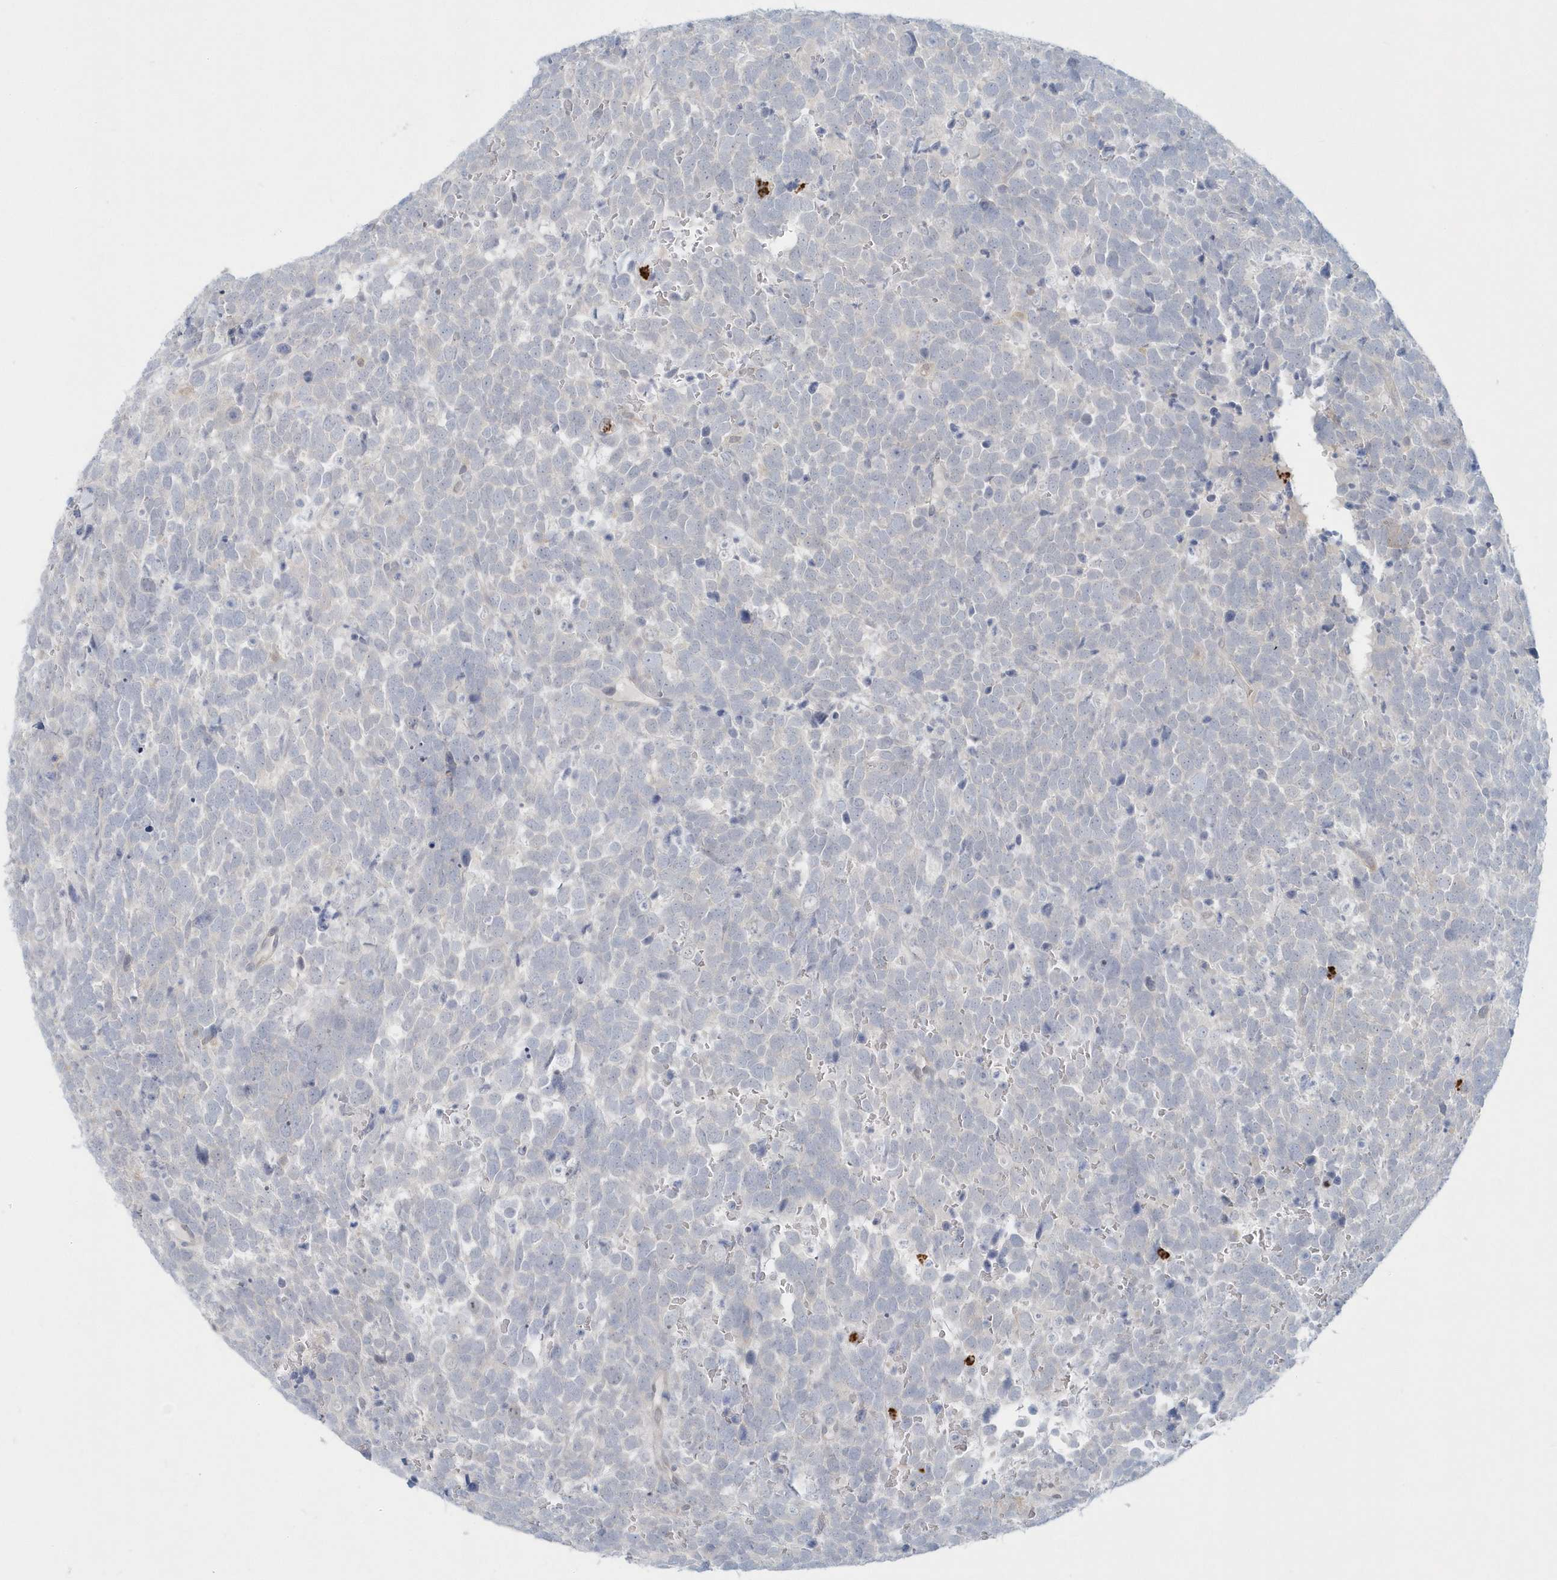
{"staining": {"intensity": "negative", "quantity": "none", "location": "none"}, "tissue": "urothelial cancer", "cell_type": "Tumor cells", "image_type": "cancer", "snomed": [{"axis": "morphology", "description": "Urothelial carcinoma, High grade"}, {"axis": "topography", "description": "Urinary bladder"}], "caption": "Immunohistochemistry (IHC) of human urothelial cancer displays no positivity in tumor cells.", "gene": "RNF7", "patient": {"sex": "female", "age": 82}}